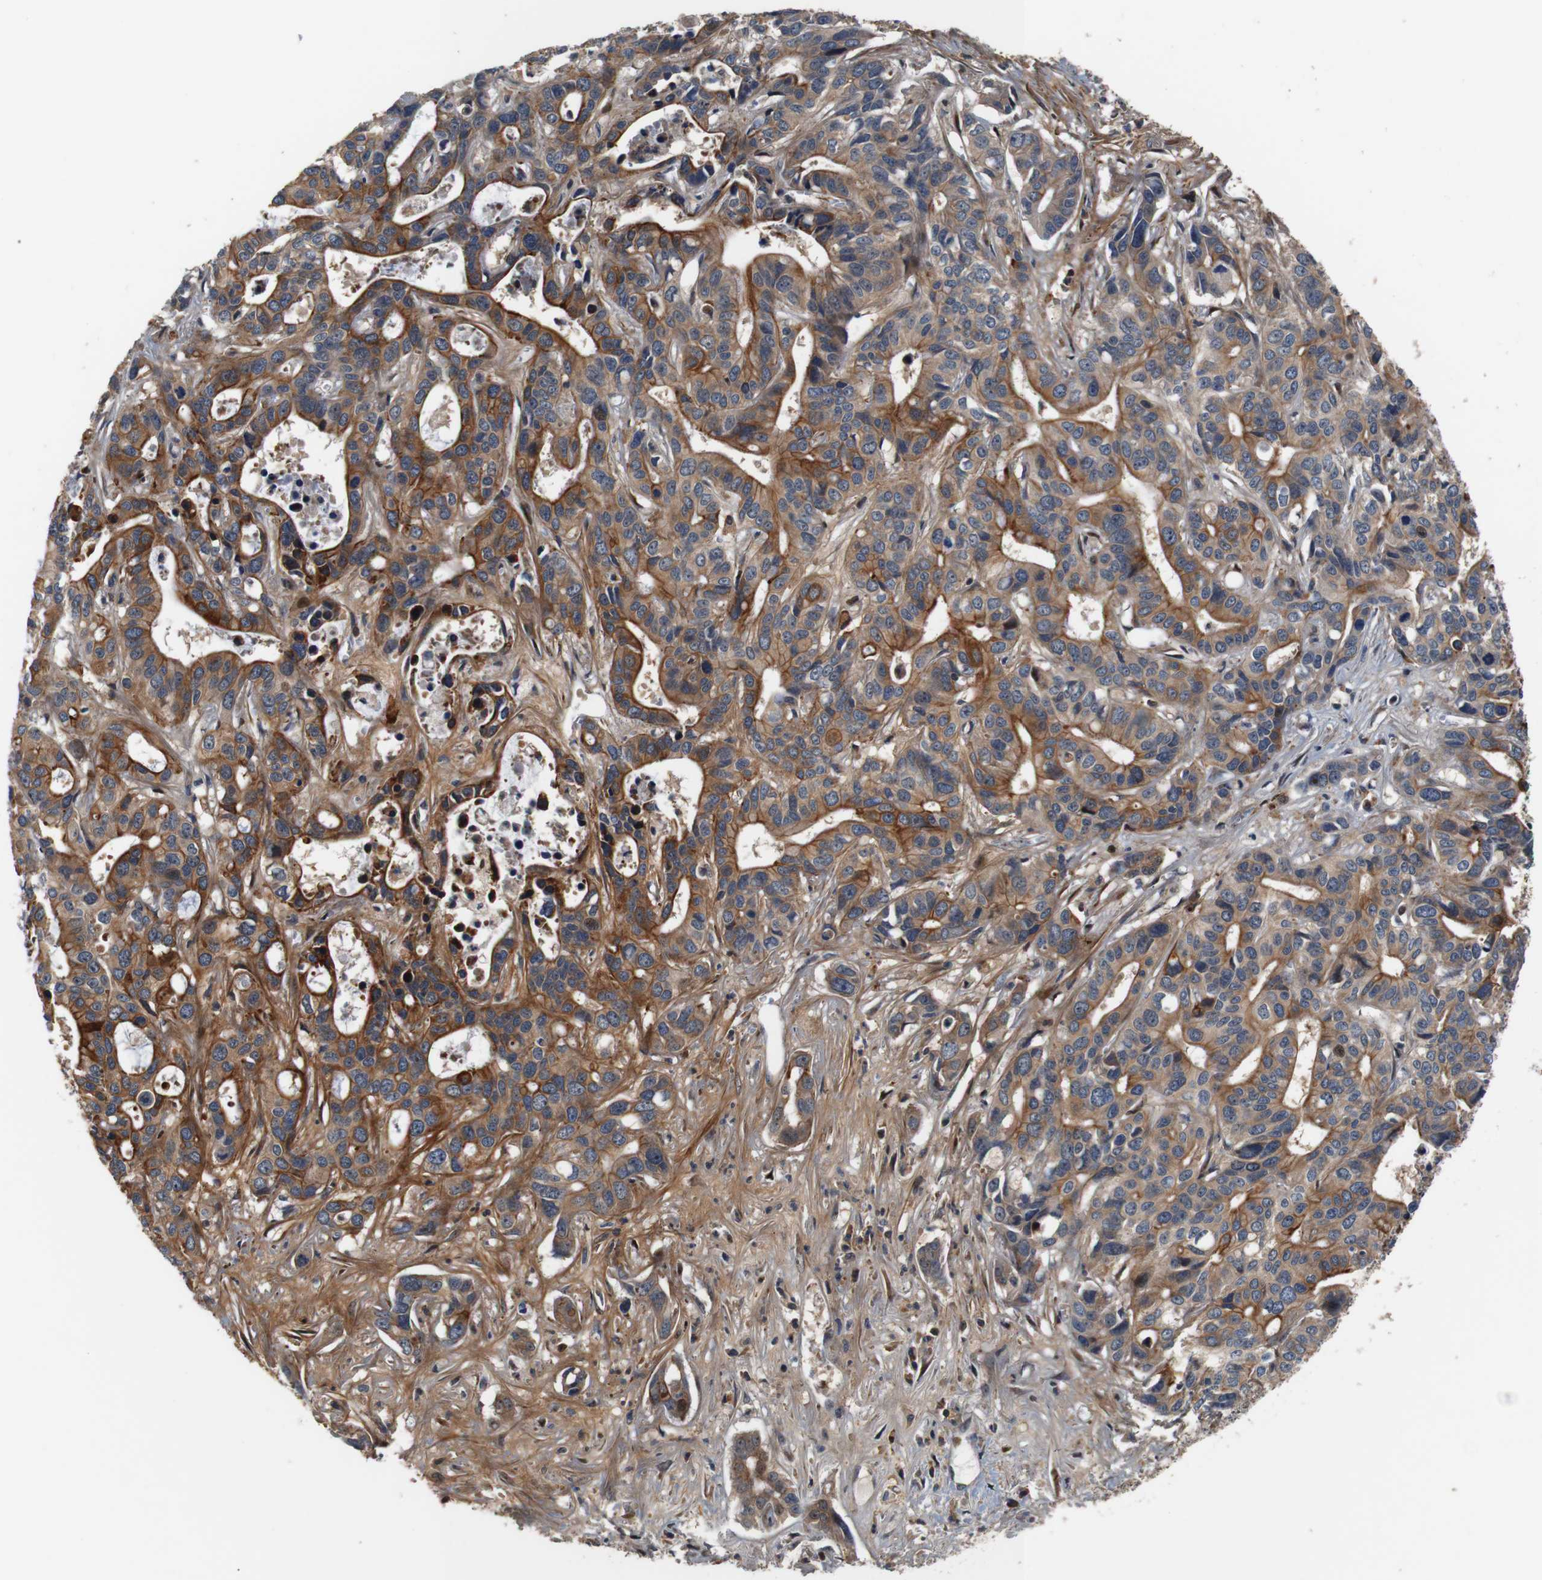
{"staining": {"intensity": "moderate", "quantity": ">75%", "location": "cytoplasmic/membranous"}, "tissue": "liver cancer", "cell_type": "Tumor cells", "image_type": "cancer", "snomed": [{"axis": "morphology", "description": "Cholangiocarcinoma"}, {"axis": "topography", "description": "Liver"}], "caption": "Tumor cells exhibit medium levels of moderate cytoplasmic/membranous expression in about >75% of cells in human liver cancer (cholangiocarcinoma).", "gene": "LRP4", "patient": {"sex": "female", "age": 65}}